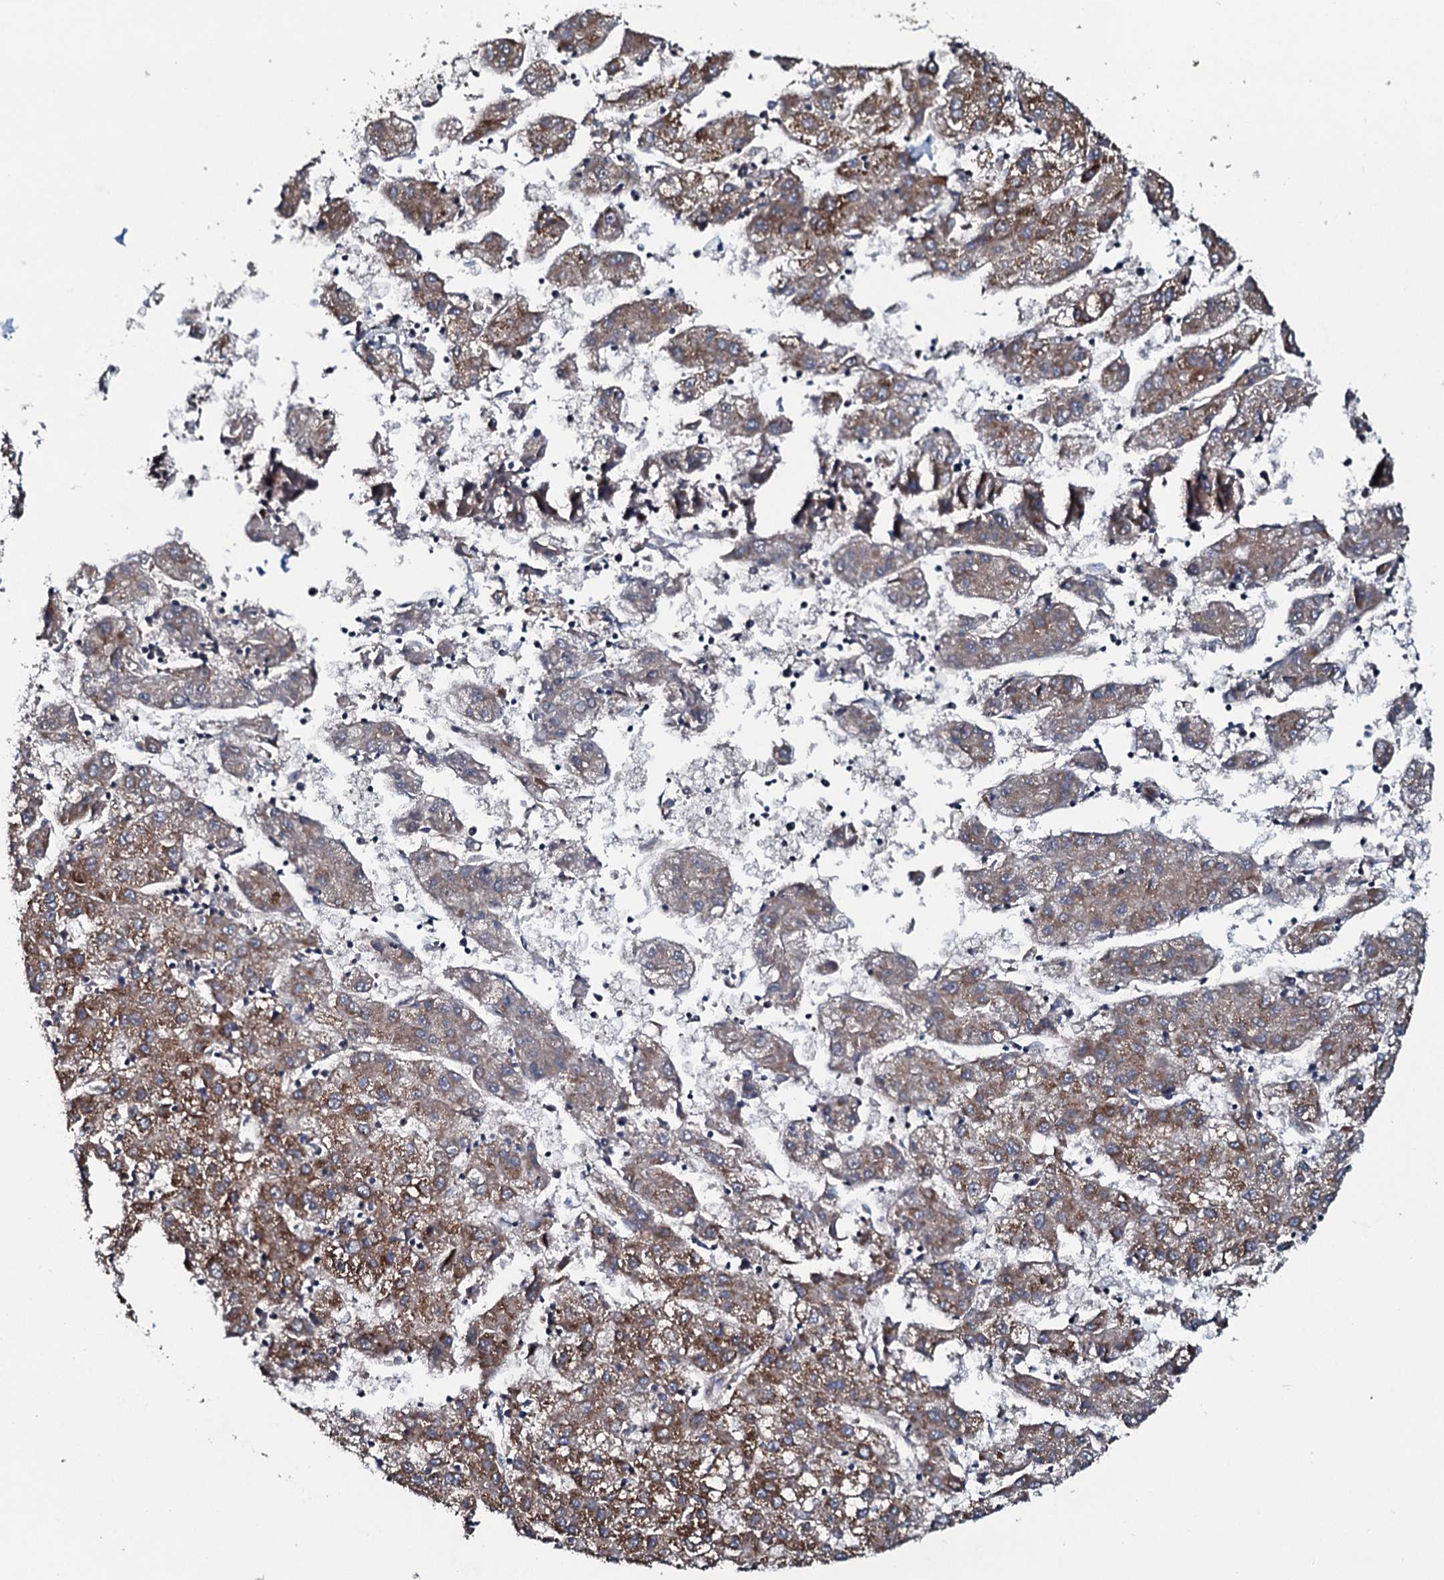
{"staining": {"intensity": "moderate", "quantity": ">75%", "location": "cytoplasmic/membranous"}, "tissue": "liver cancer", "cell_type": "Tumor cells", "image_type": "cancer", "snomed": [{"axis": "morphology", "description": "Carcinoma, Hepatocellular, NOS"}, {"axis": "topography", "description": "Liver"}], "caption": "Liver cancer (hepatocellular carcinoma) stained with a protein marker exhibits moderate staining in tumor cells.", "gene": "EVC2", "patient": {"sex": "male", "age": 72}}